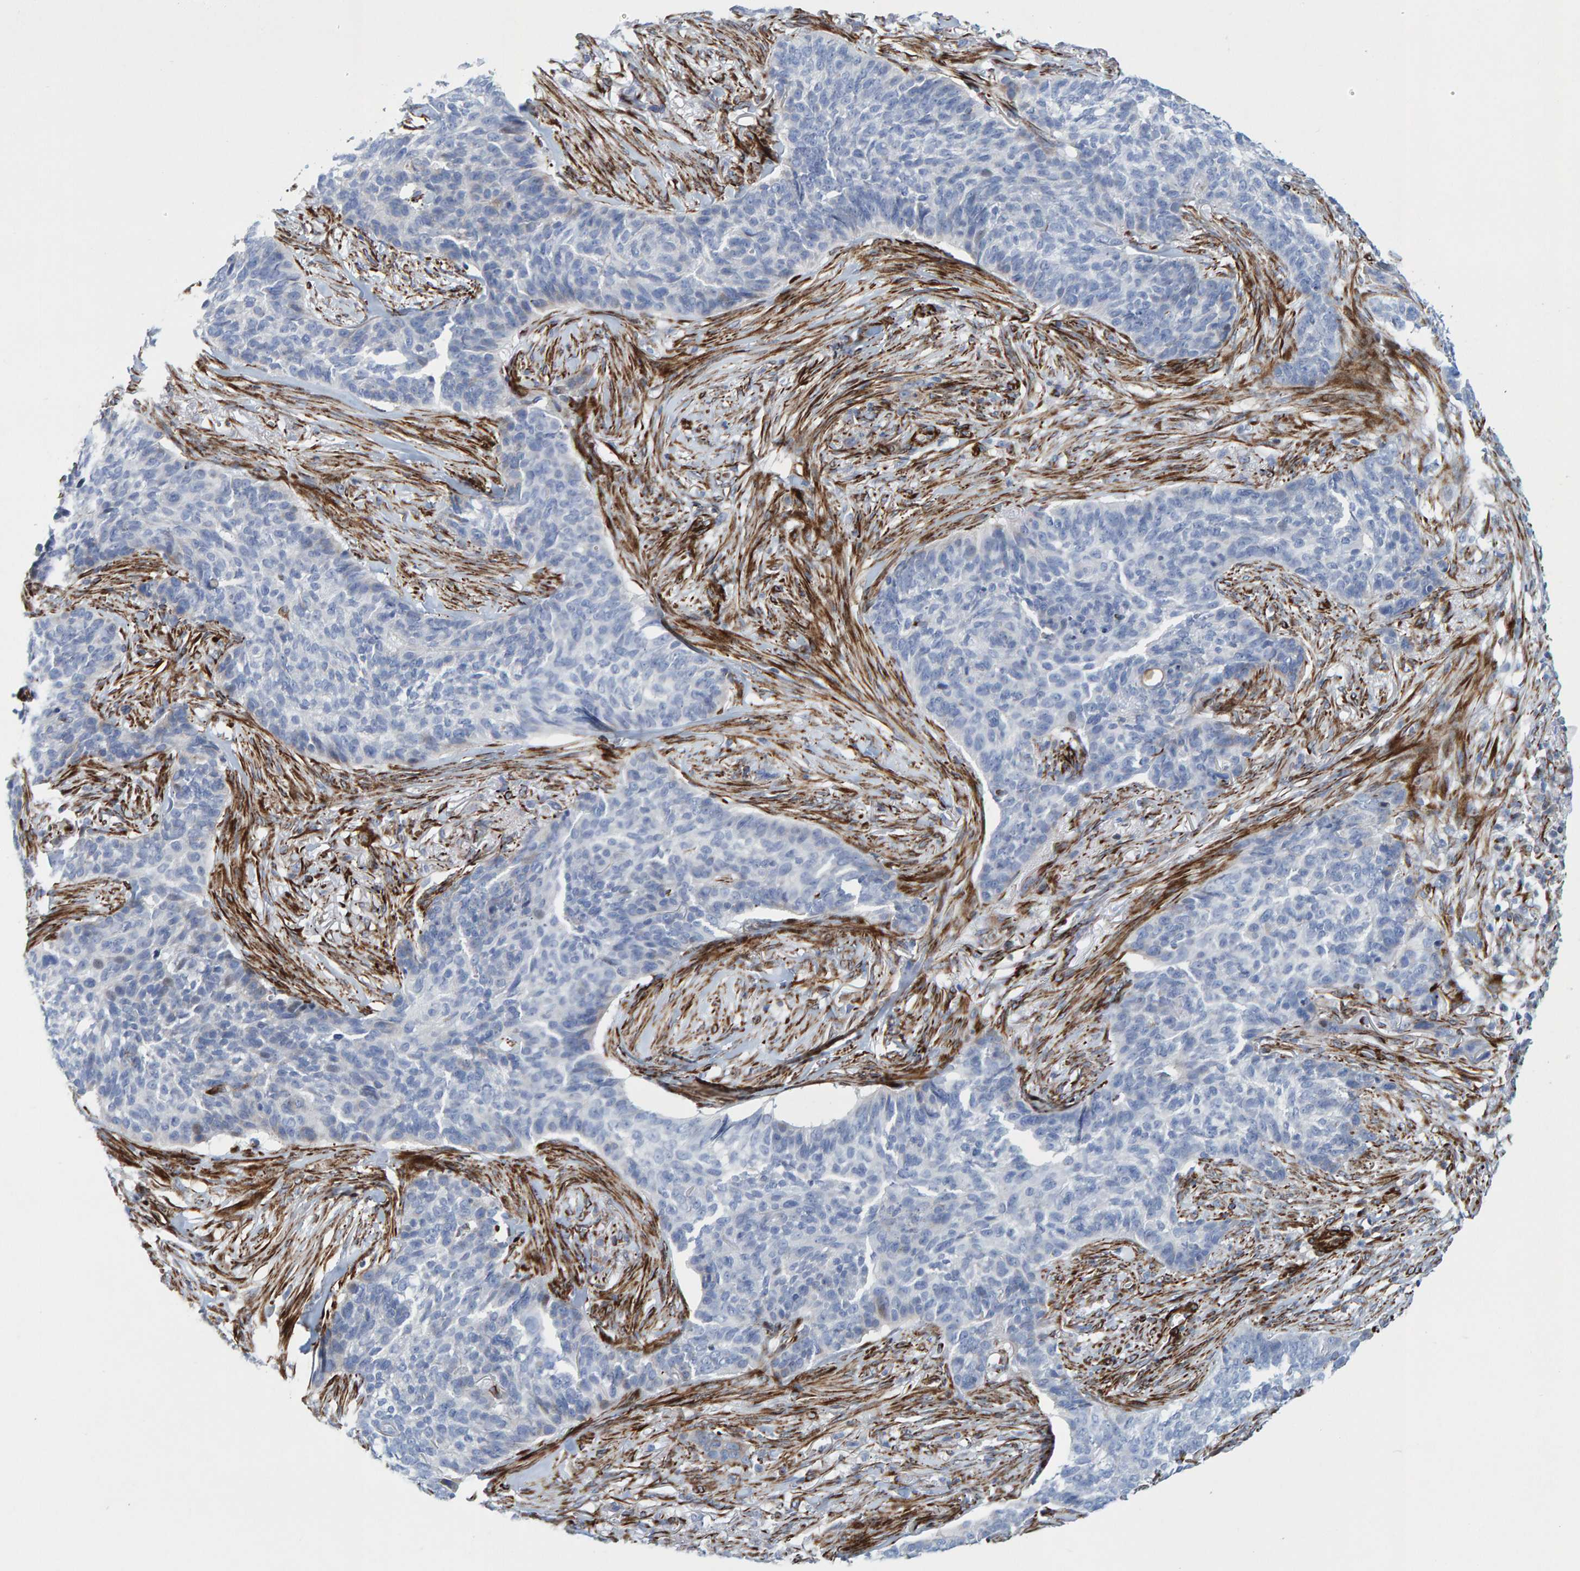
{"staining": {"intensity": "negative", "quantity": "none", "location": "none"}, "tissue": "skin cancer", "cell_type": "Tumor cells", "image_type": "cancer", "snomed": [{"axis": "morphology", "description": "Basal cell carcinoma"}, {"axis": "topography", "description": "Skin"}], "caption": "An image of human skin cancer is negative for staining in tumor cells.", "gene": "POLG2", "patient": {"sex": "male", "age": 85}}